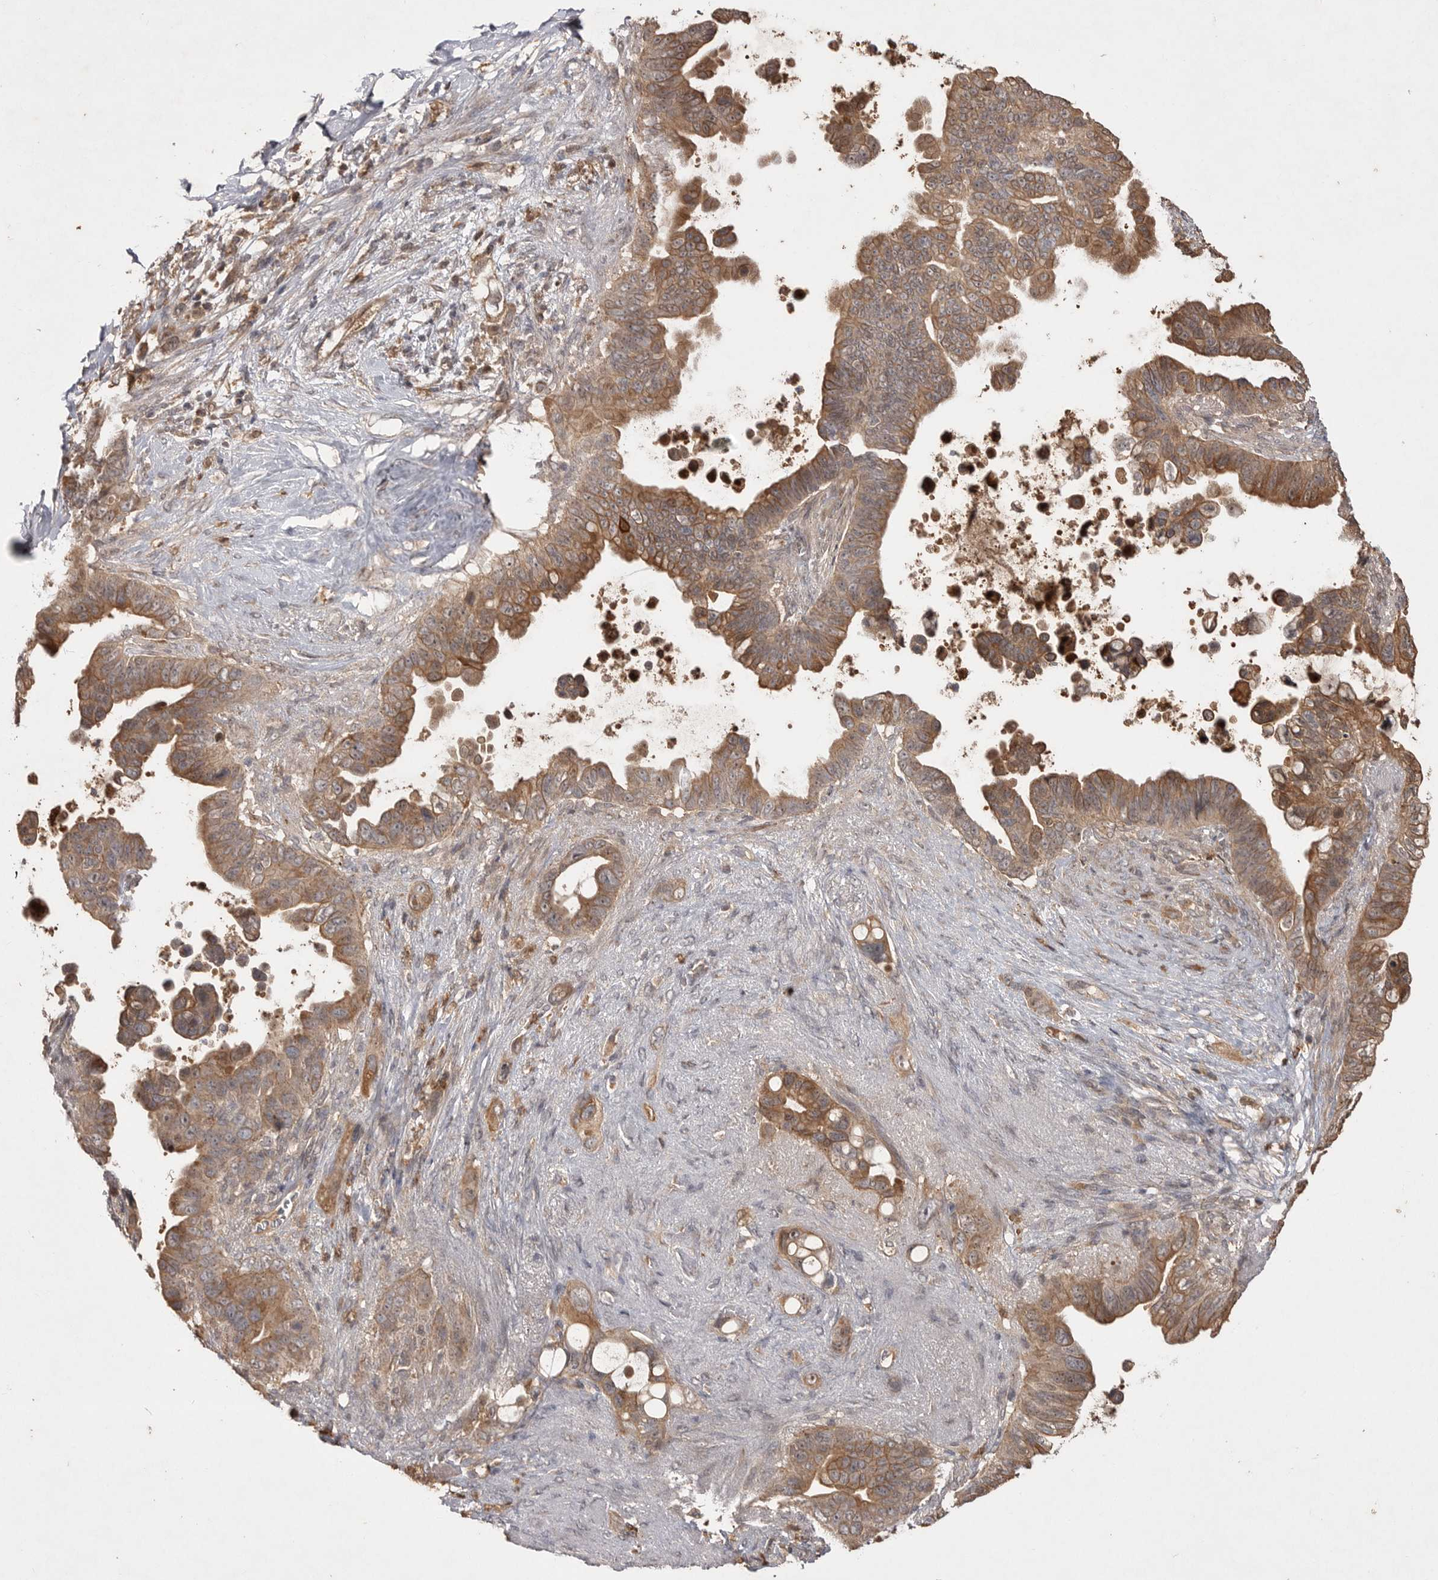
{"staining": {"intensity": "moderate", "quantity": ">75%", "location": "cytoplasmic/membranous"}, "tissue": "pancreatic cancer", "cell_type": "Tumor cells", "image_type": "cancer", "snomed": [{"axis": "morphology", "description": "Adenocarcinoma, NOS"}, {"axis": "topography", "description": "Pancreas"}], "caption": "A micrograph of pancreatic cancer stained for a protein displays moderate cytoplasmic/membranous brown staining in tumor cells.", "gene": "VN1R4", "patient": {"sex": "female", "age": 72}}